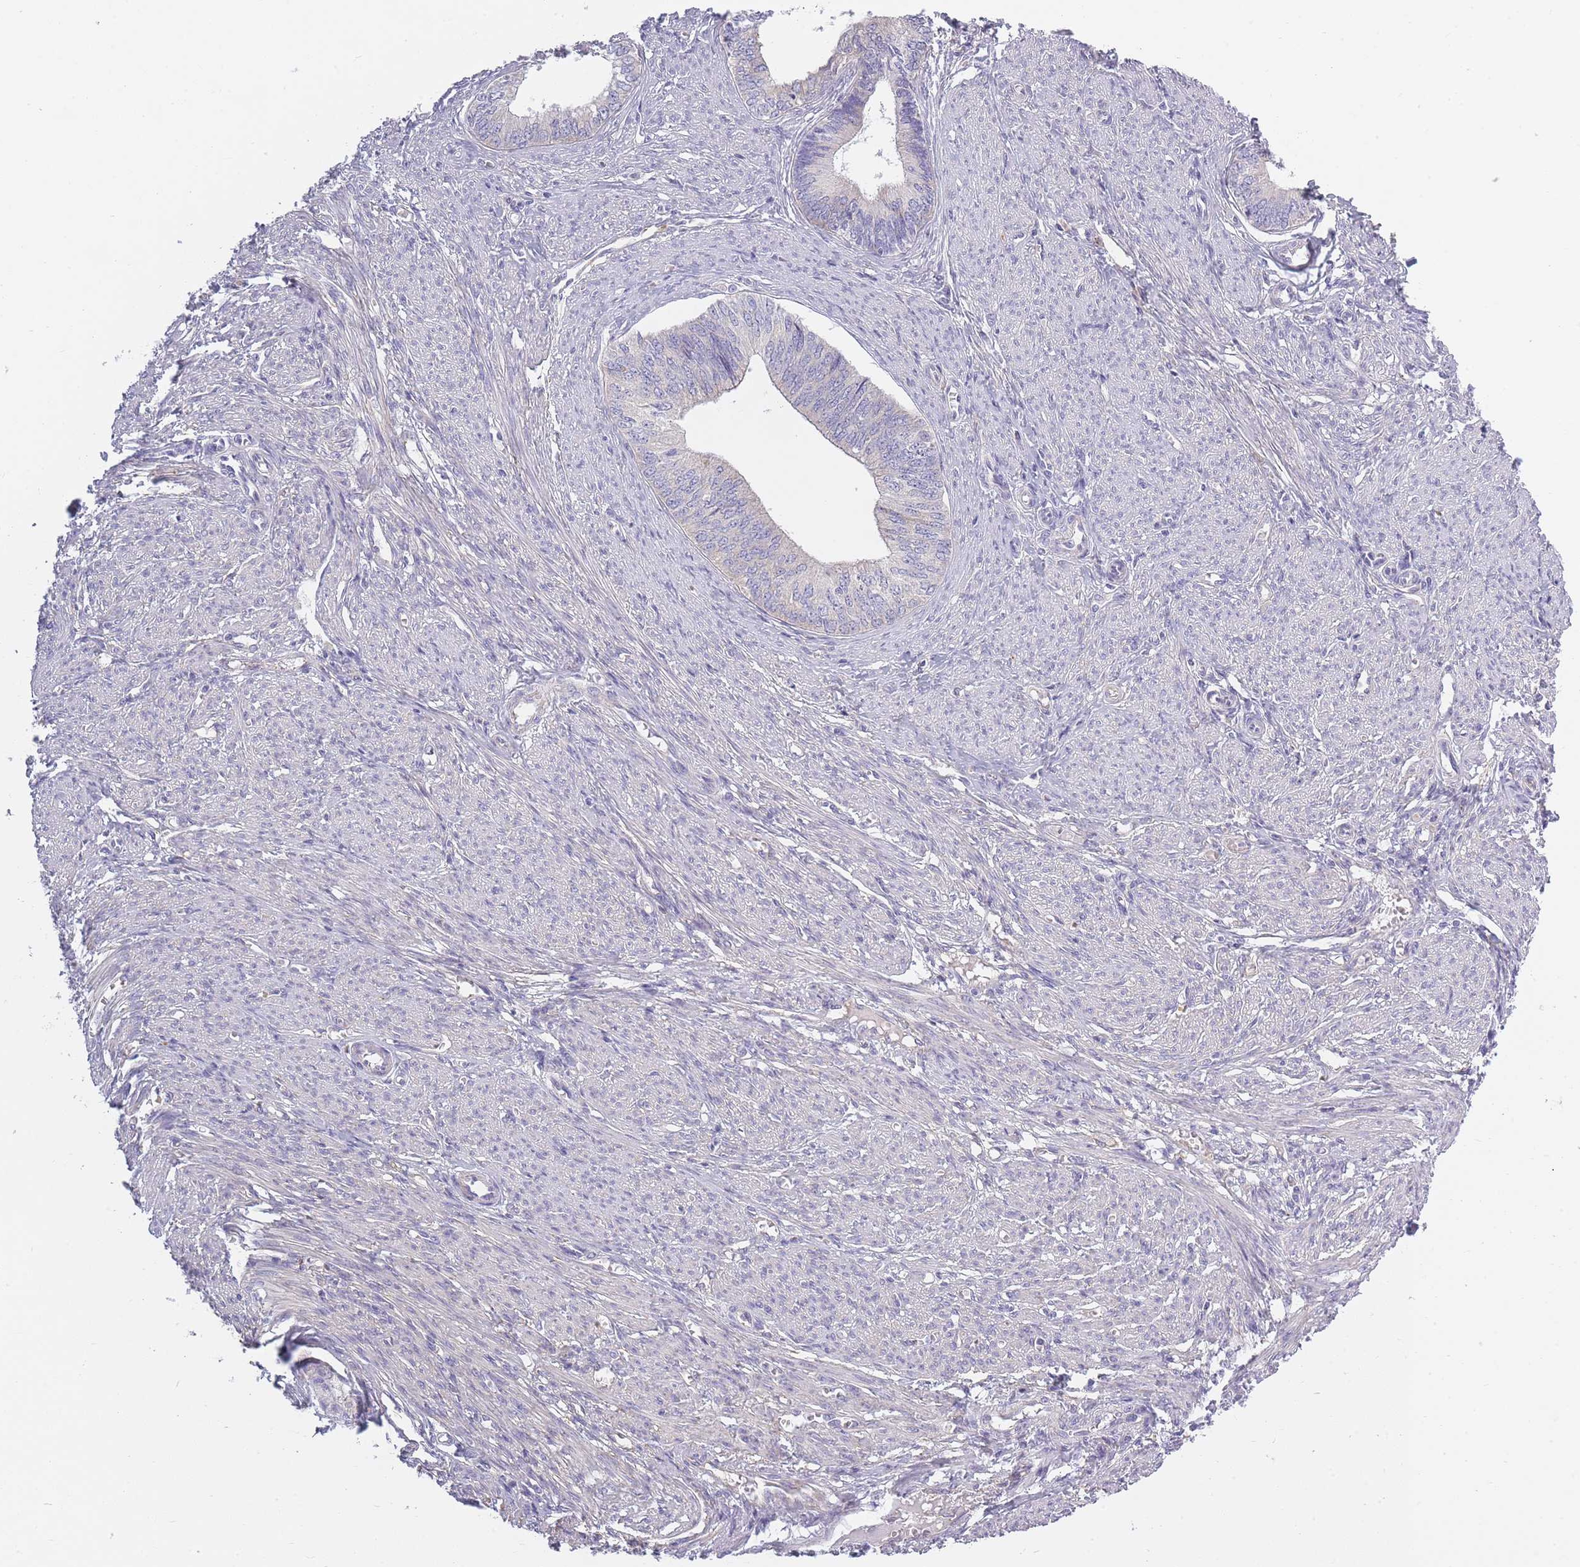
{"staining": {"intensity": "negative", "quantity": "none", "location": "none"}, "tissue": "endometrial cancer", "cell_type": "Tumor cells", "image_type": "cancer", "snomed": [{"axis": "morphology", "description": "Adenocarcinoma, NOS"}, {"axis": "topography", "description": "Endometrium"}], "caption": "The immunohistochemistry (IHC) histopathology image has no significant staining in tumor cells of adenocarcinoma (endometrial) tissue. The staining was performed using DAB (3,3'-diaminobenzidine) to visualize the protein expression in brown, while the nuclei were stained in blue with hematoxylin (Magnification: 20x).", "gene": "AP3M2", "patient": {"sex": "female", "age": 68}}